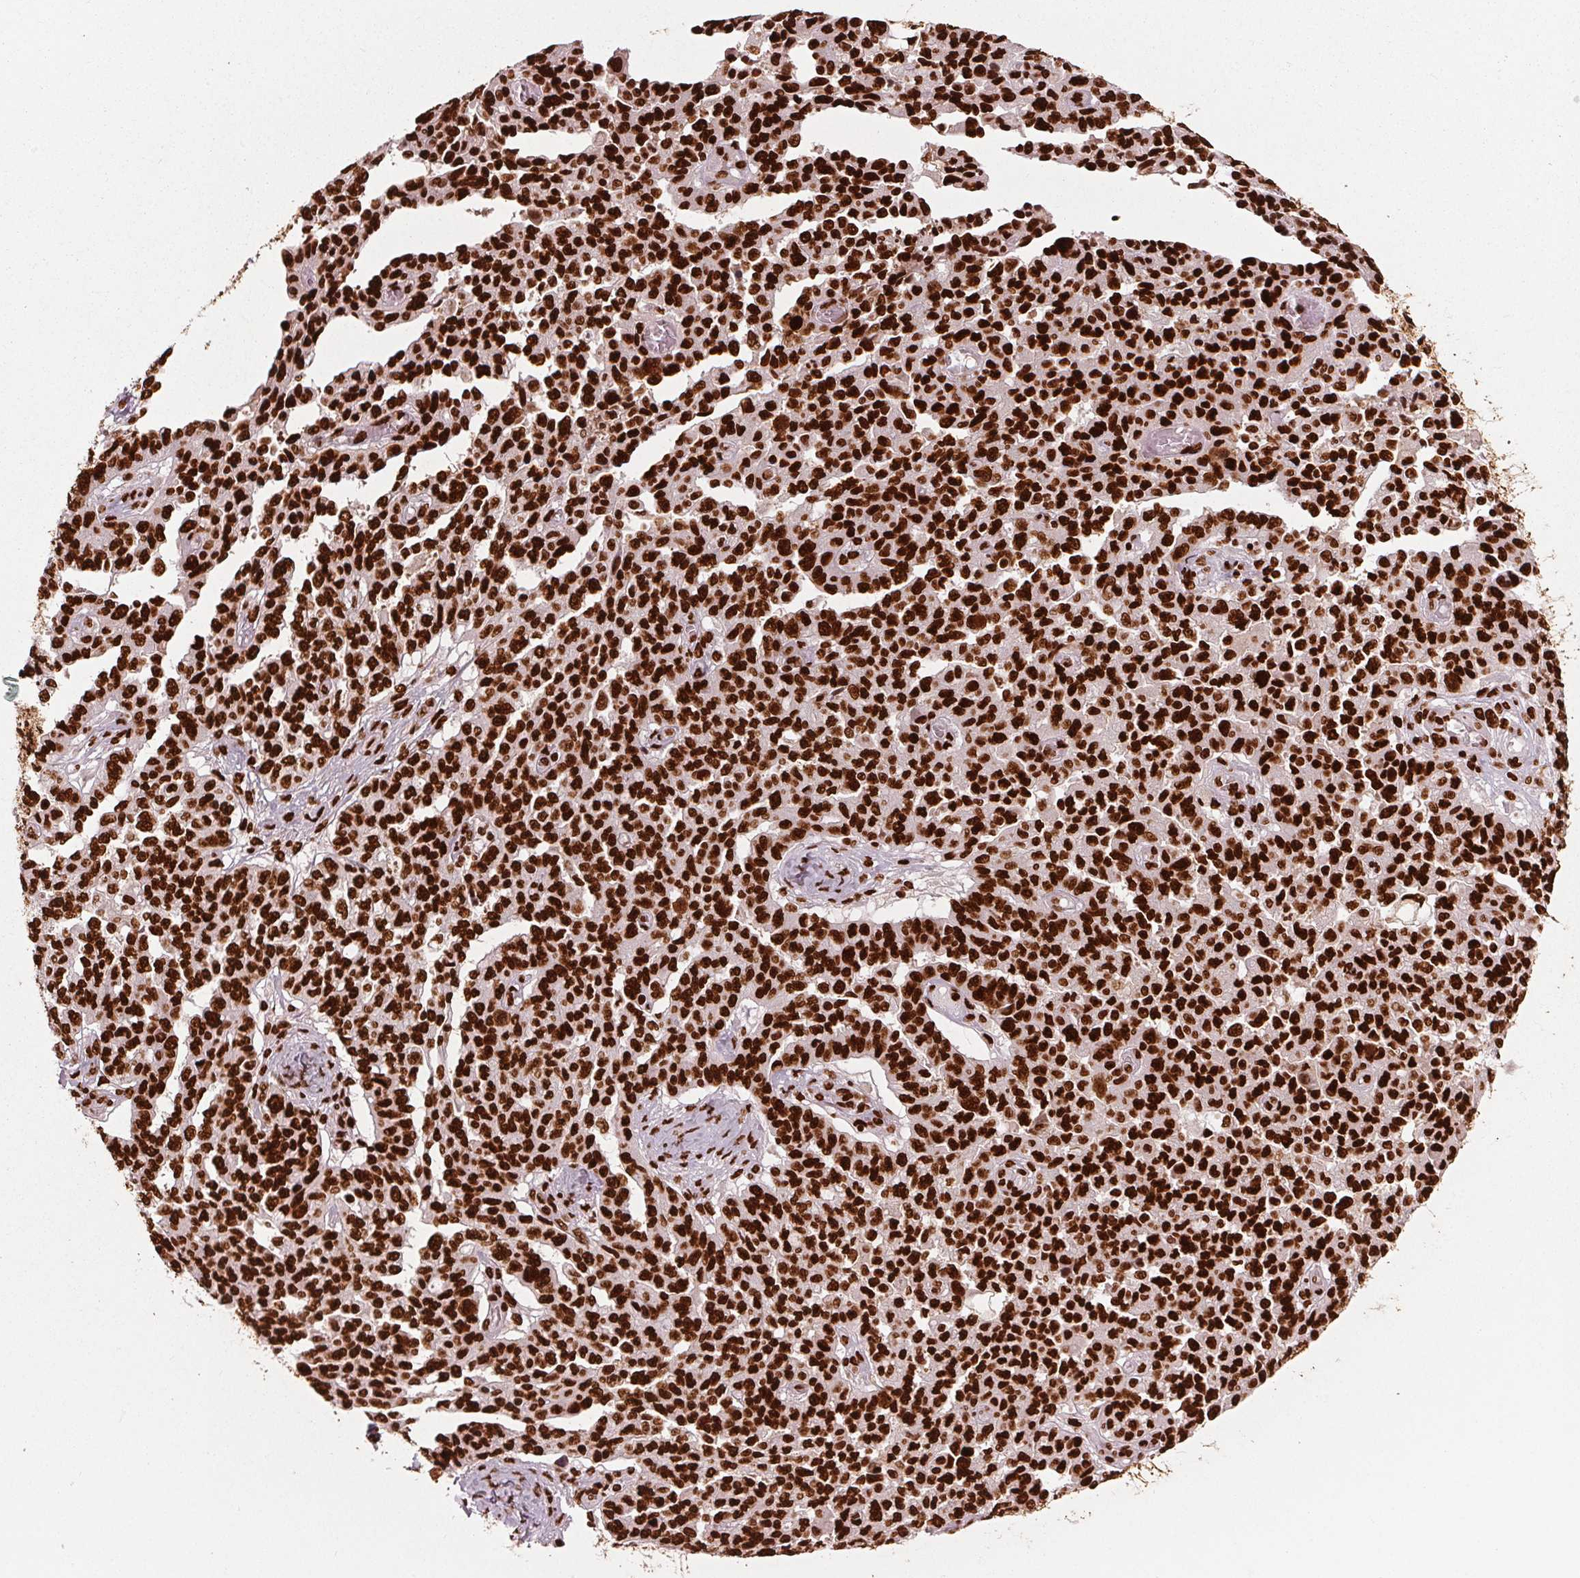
{"staining": {"intensity": "strong", "quantity": ">75%", "location": "nuclear"}, "tissue": "ovarian cancer", "cell_type": "Tumor cells", "image_type": "cancer", "snomed": [{"axis": "morphology", "description": "Cystadenocarcinoma, serous, NOS"}, {"axis": "topography", "description": "Ovary"}], "caption": "Immunohistochemical staining of human ovarian serous cystadenocarcinoma demonstrates high levels of strong nuclear protein staining in approximately >75% of tumor cells.", "gene": "BRD4", "patient": {"sex": "female", "age": 67}}